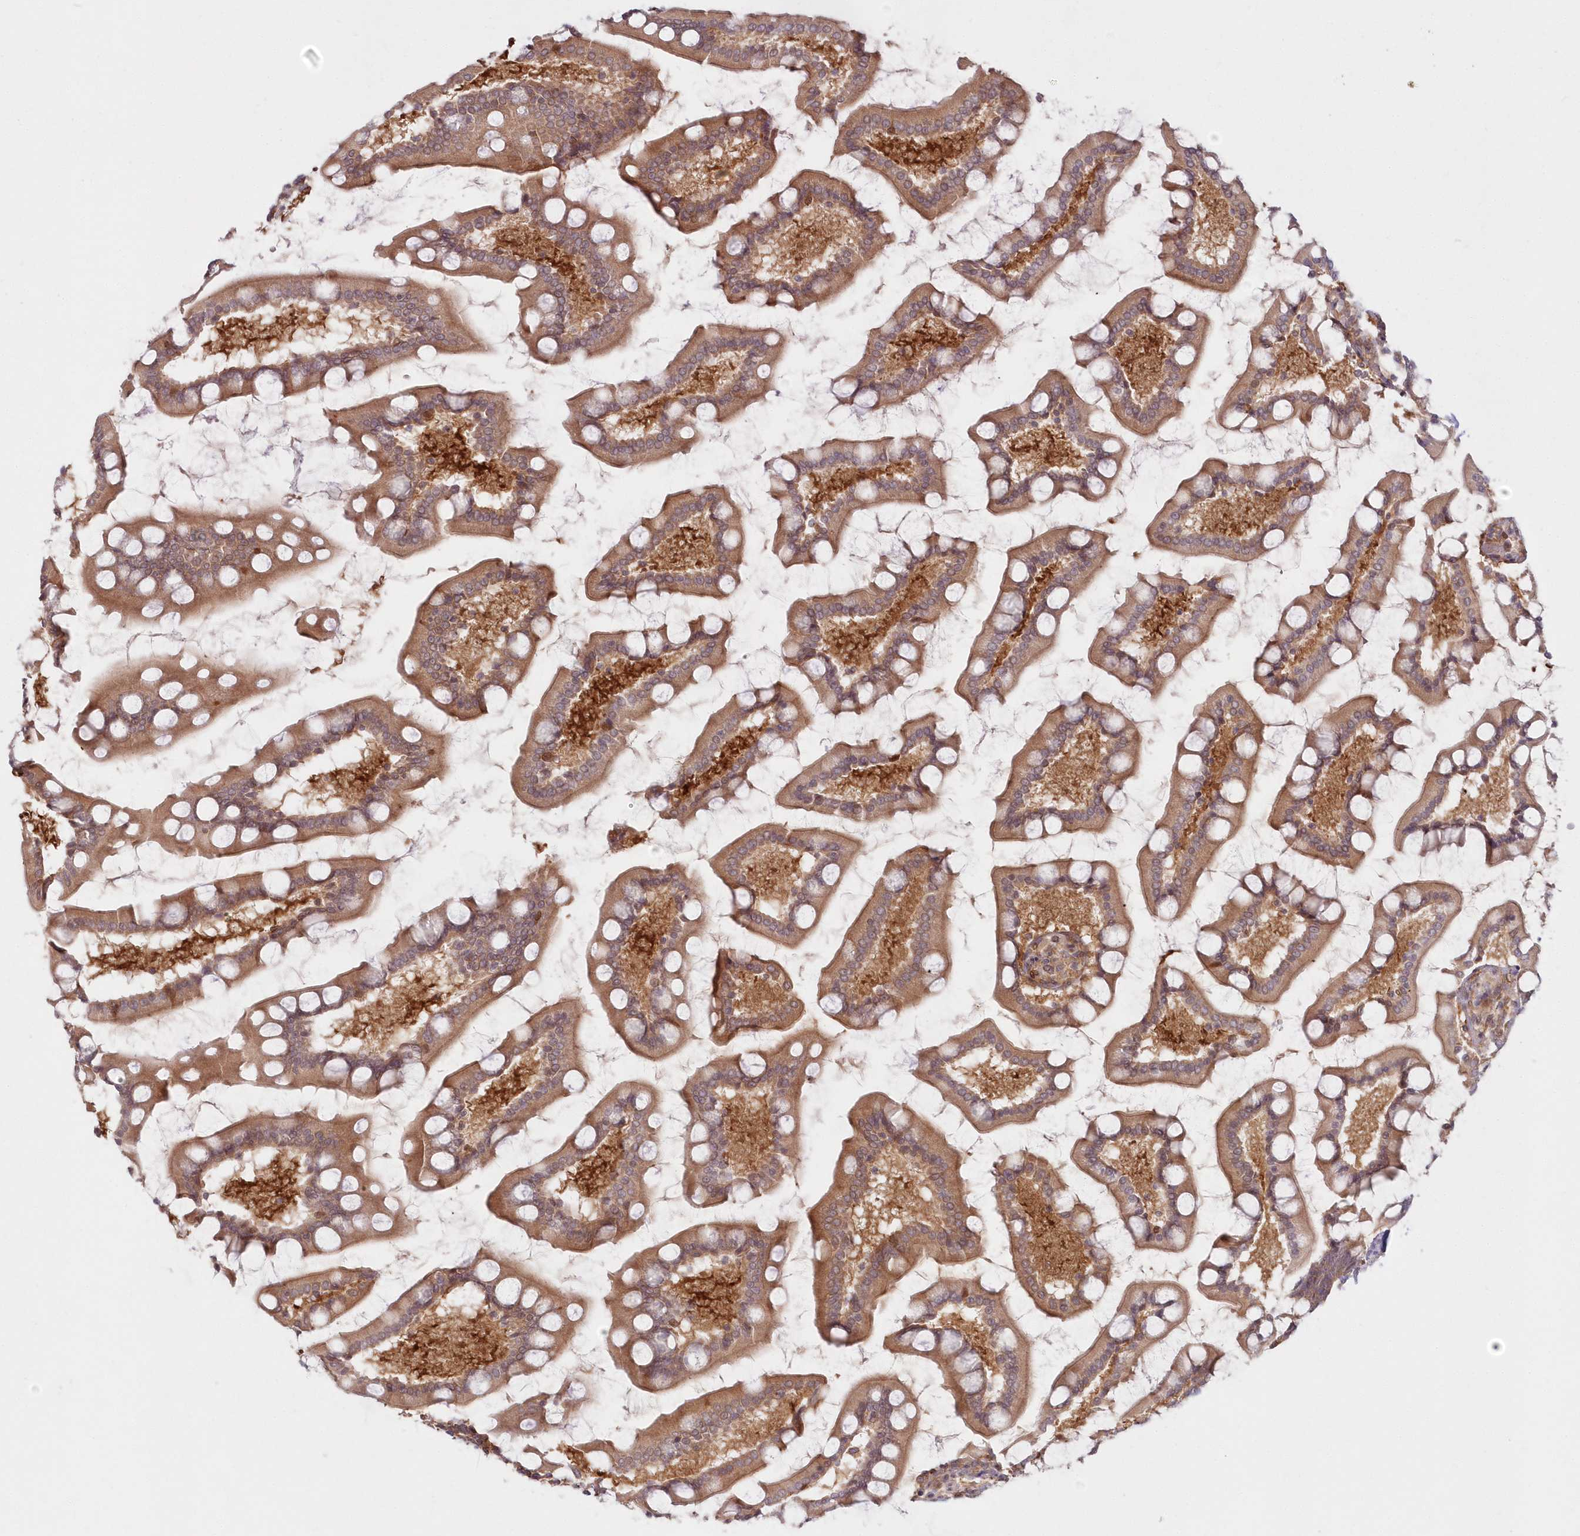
{"staining": {"intensity": "moderate", "quantity": ">75%", "location": "cytoplasmic/membranous"}, "tissue": "small intestine", "cell_type": "Glandular cells", "image_type": "normal", "snomed": [{"axis": "morphology", "description": "Normal tissue, NOS"}, {"axis": "topography", "description": "Small intestine"}], "caption": "The micrograph reveals a brown stain indicating the presence of a protein in the cytoplasmic/membranous of glandular cells in small intestine. (Stains: DAB in brown, nuclei in blue, Microscopy: brightfield microscopy at high magnification).", "gene": "GBE1", "patient": {"sex": "male", "age": 41}}